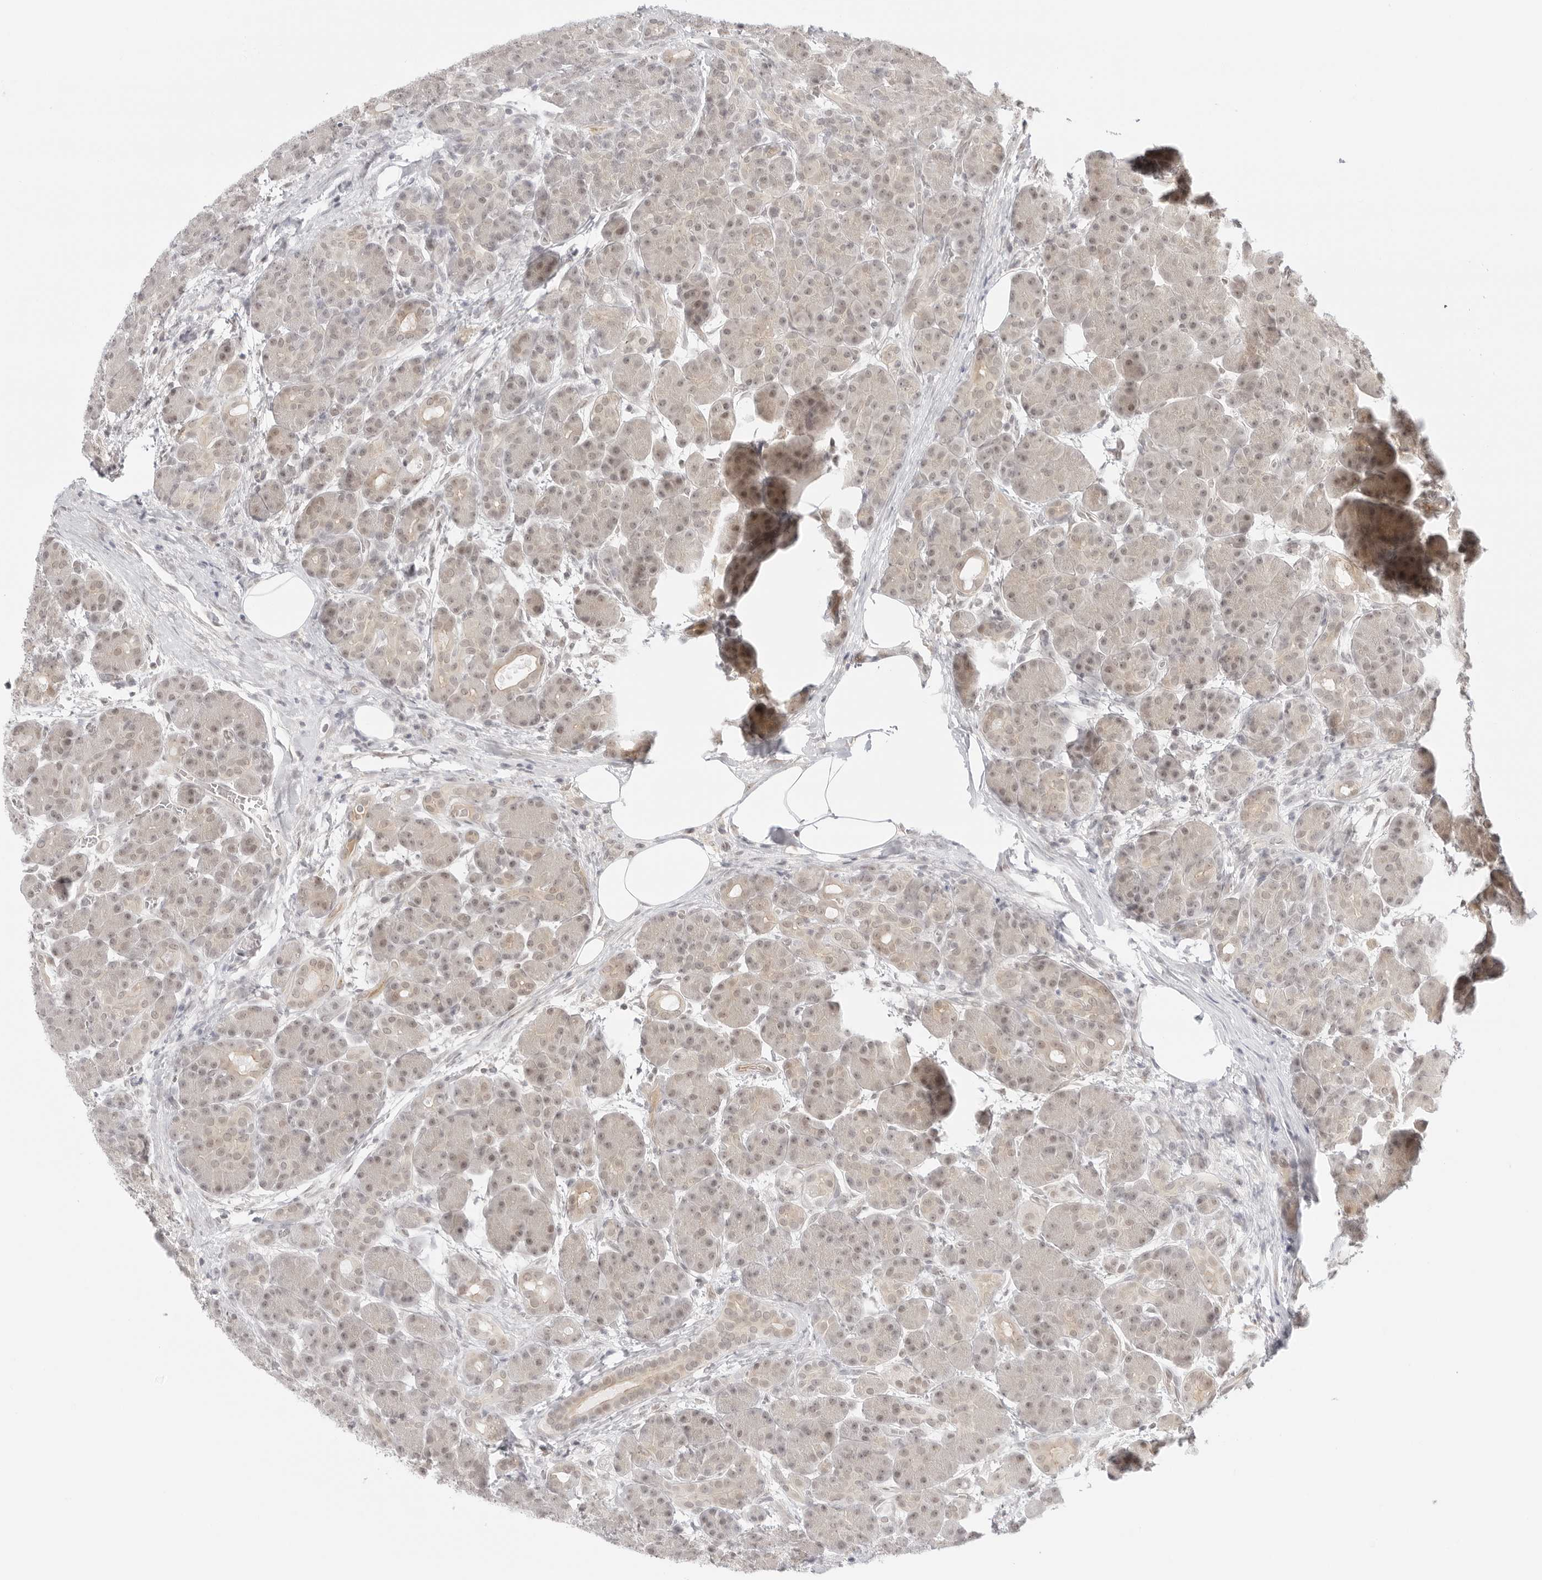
{"staining": {"intensity": "weak", "quantity": "25%-75%", "location": "cytoplasmic/membranous,nuclear"}, "tissue": "pancreas", "cell_type": "Exocrine glandular cells", "image_type": "normal", "snomed": [{"axis": "morphology", "description": "Normal tissue, NOS"}, {"axis": "topography", "description": "Pancreas"}], "caption": "A photomicrograph showing weak cytoplasmic/membranous,nuclear expression in about 25%-75% of exocrine glandular cells in unremarkable pancreas, as visualized by brown immunohistochemical staining.", "gene": "MED18", "patient": {"sex": "male", "age": 63}}